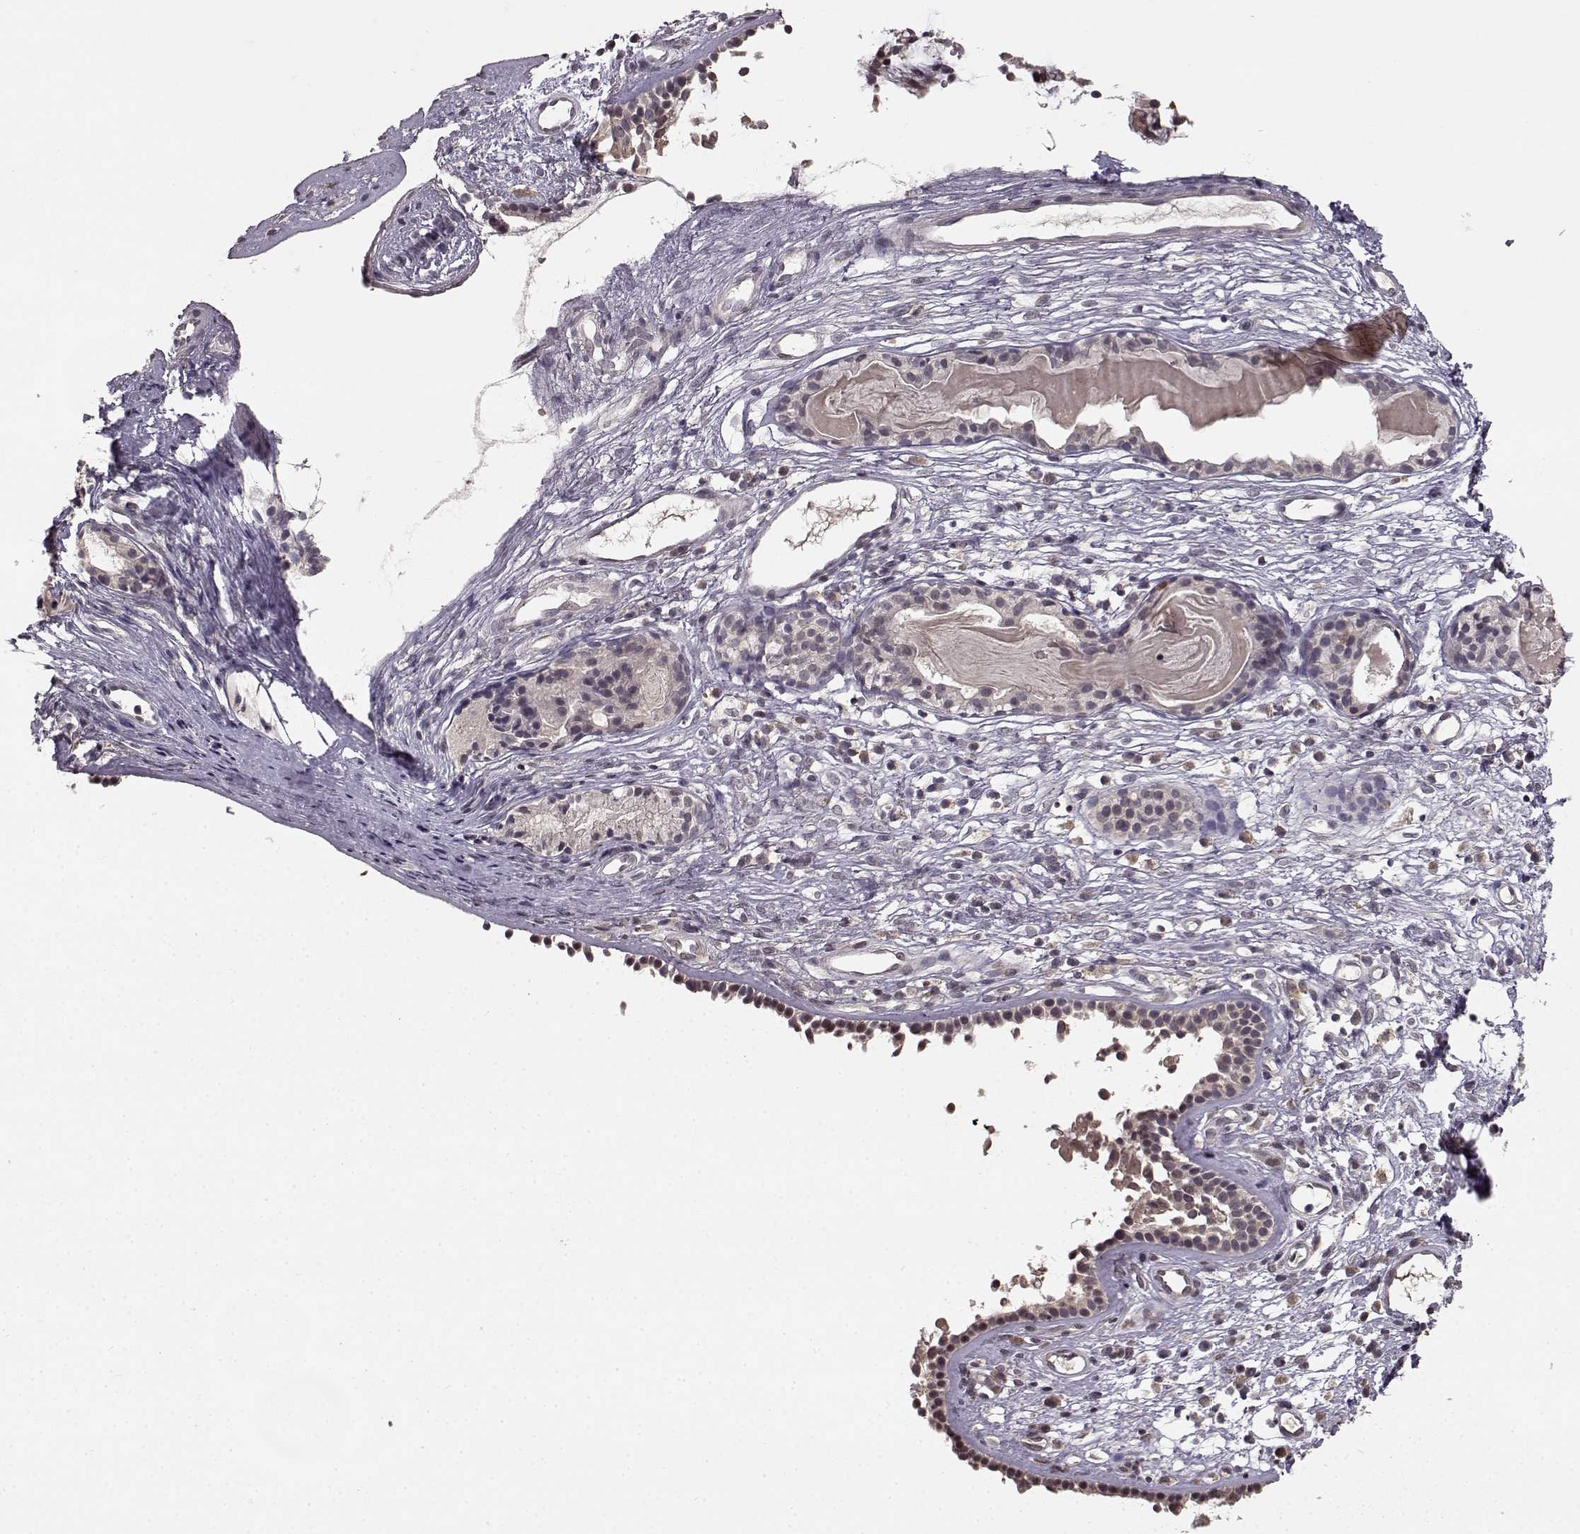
{"staining": {"intensity": "weak", "quantity": ">75%", "location": "nuclear"}, "tissue": "nasopharynx", "cell_type": "Respiratory epithelial cells", "image_type": "normal", "snomed": [{"axis": "morphology", "description": "Normal tissue, NOS"}, {"axis": "topography", "description": "Nasopharynx"}], "caption": "A brown stain shows weak nuclear positivity of a protein in respiratory epithelial cells of normal nasopharynx. (DAB IHC with brightfield microscopy, high magnification).", "gene": "NTRK2", "patient": {"sex": "male", "age": 77}}